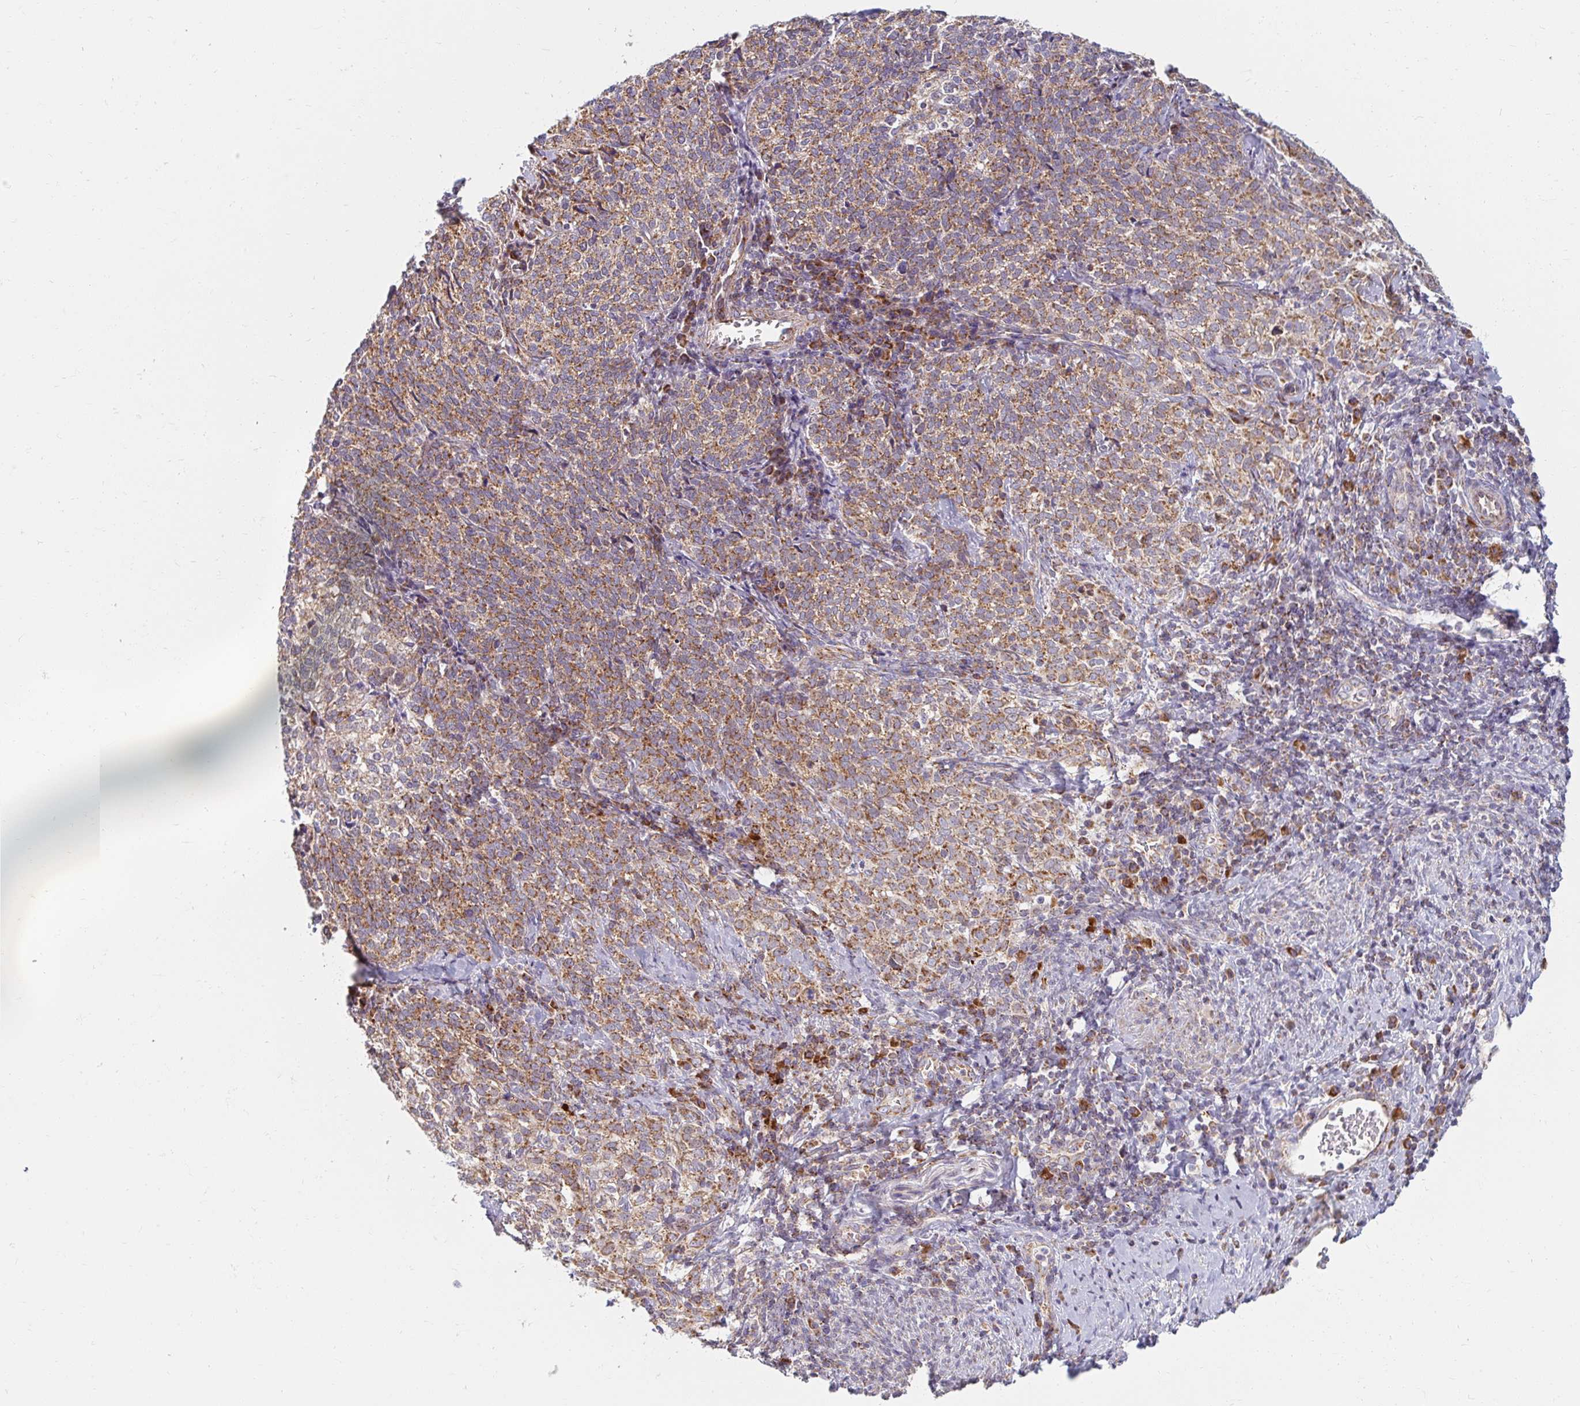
{"staining": {"intensity": "moderate", "quantity": ">75%", "location": "cytoplasmic/membranous"}, "tissue": "cervical cancer", "cell_type": "Tumor cells", "image_type": "cancer", "snomed": [{"axis": "morphology", "description": "Normal tissue, NOS"}, {"axis": "morphology", "description": "Squamous cell carcinoma, NOS"}, {"axis": "topography", "description": "Vagina"}, {"axis": "topography", "description": "Cervix"}], "caption": "Immunohistochemical staining of human cervical cancer displays medium levels of moderate cytoplasmic/membranous protein positivity in about >75% of tumor cells.", "gene": "SKP2", "patient": {"sex": "female", "age": 45}}